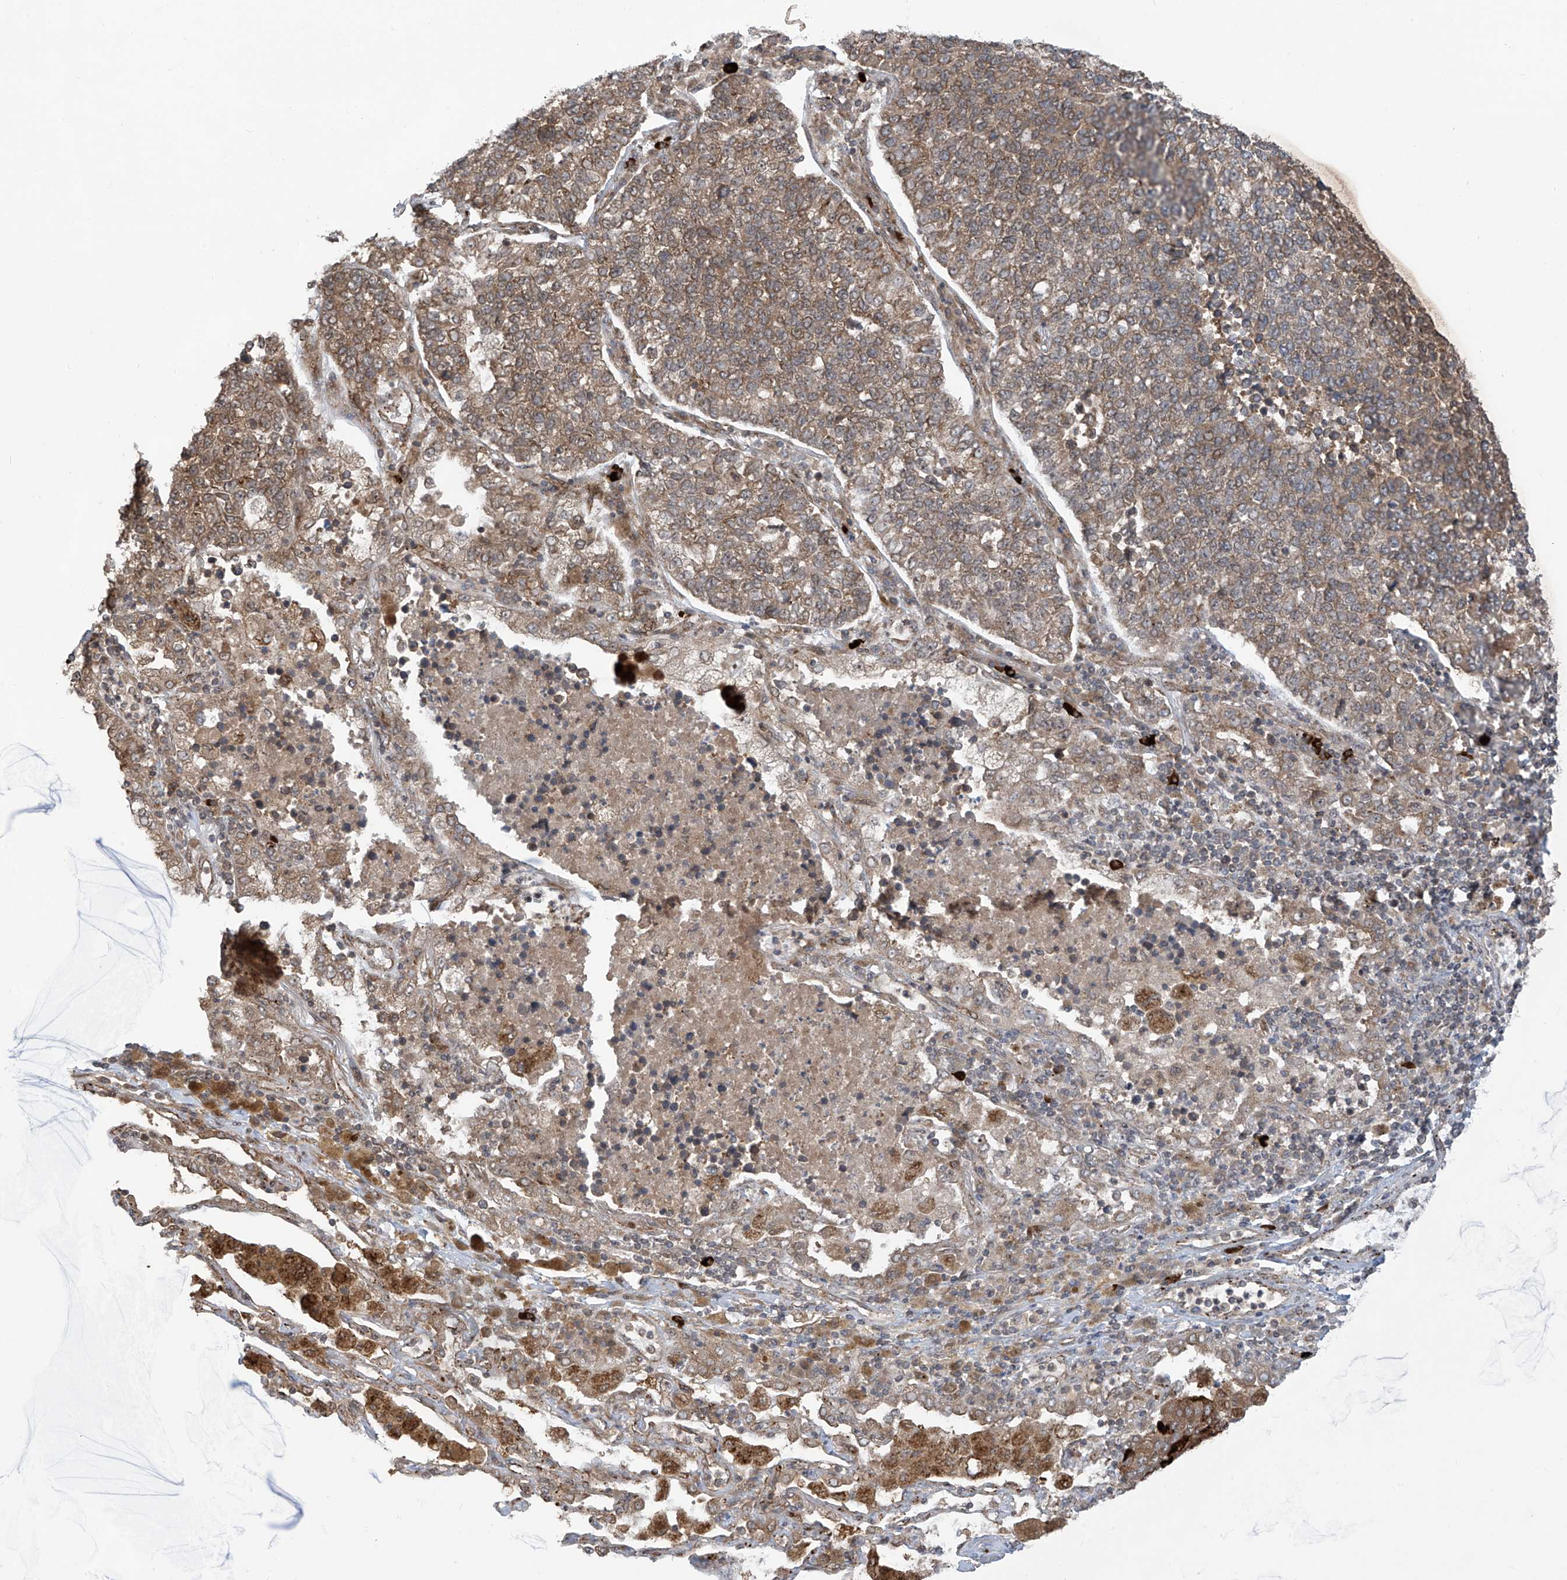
{"staining": {"intensity": "moderate", "quantity": ">75%", "location": "cytoplasmic/membranous"}, "tissue": "lung cancer", "cell_type": "Tumor cells", "image_type": "cancer", "snomed": [{"axis": "morphology", "description": "Adenocarcinoma, NOS"}, {"axis": "topography", "description": "Lung"}], "caption": "High-magnification brightfield microscopy of lung adenocarcinoma stained with DAB (3,3'-diaminobenzidine) (brown) and counterstained with hematoxylin (blue). tumor cells exhibit moderate cytoplasmic/membranous expression is identified in about>75% of cells. The staining is performed using DAB (3,3'-diaminobenzidine) brown chromogen to label protein expression. The nuclei are counter-stained blue using hematoxylin.", "gene": "TRIM67", "patient": {"sex": "male", "age": 49}}